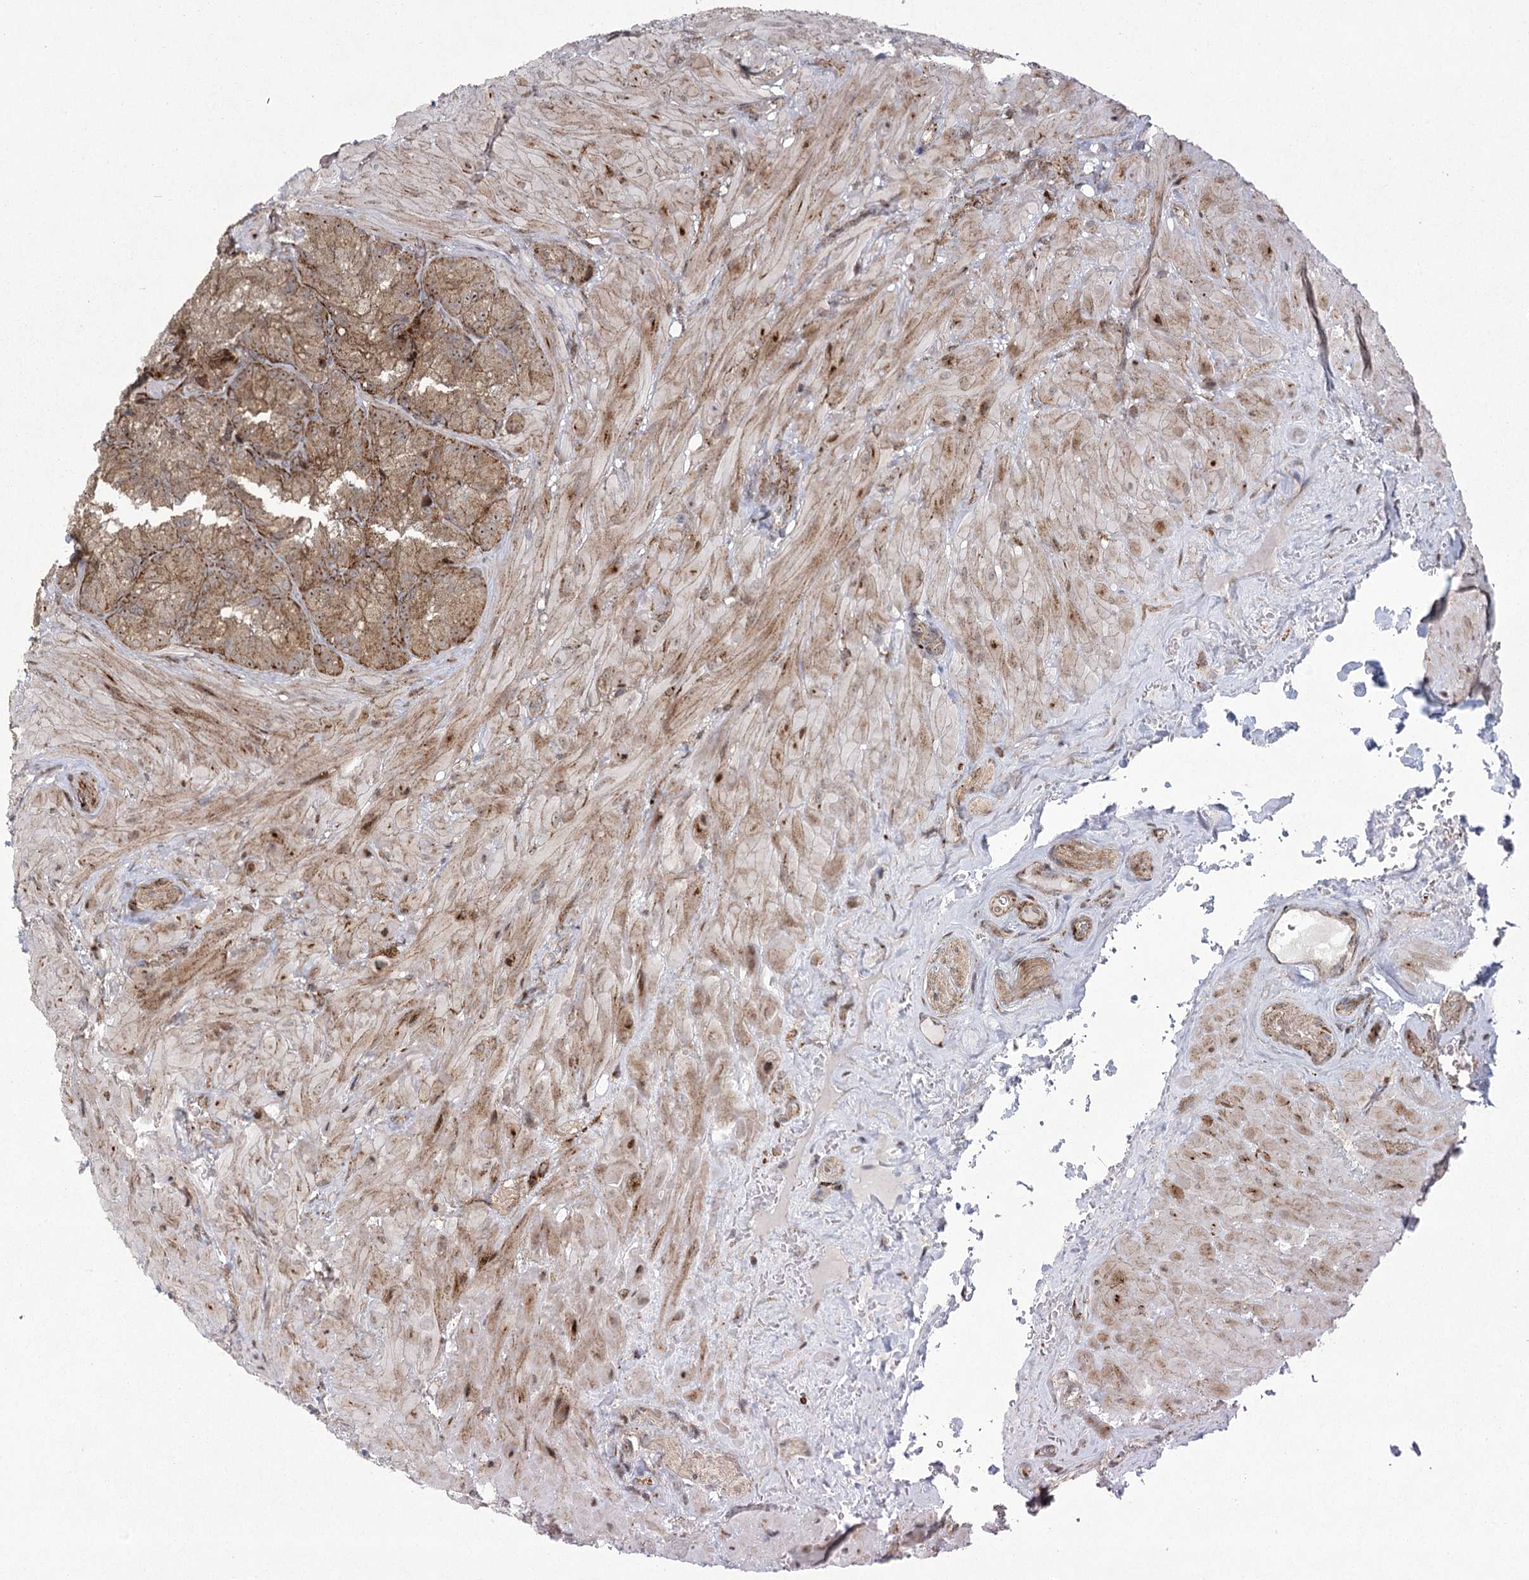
{"staining": {"intensity": "moderate", "quantity": "25%-75%", "location": "cytoplasmic/membranous,nuclear"}, "tissue": "seminal vesicle", "cell_type": "Glandular cells", "image_type": "normal", "snomed": [{"axis": "morphology", "description": "Normal tissue, NOS"}, {"axis": "topography", "description": "Seminal veicle"}], "caption": "Immunohistochemical staining of normal seminal vesicle shows medium levels of moderate cytoplasmic/membranous,nuclear positivity in about 25%-75% of glandular cells.", "gene": "PARM1", "patient": {"sex": "male", "age": 62}}